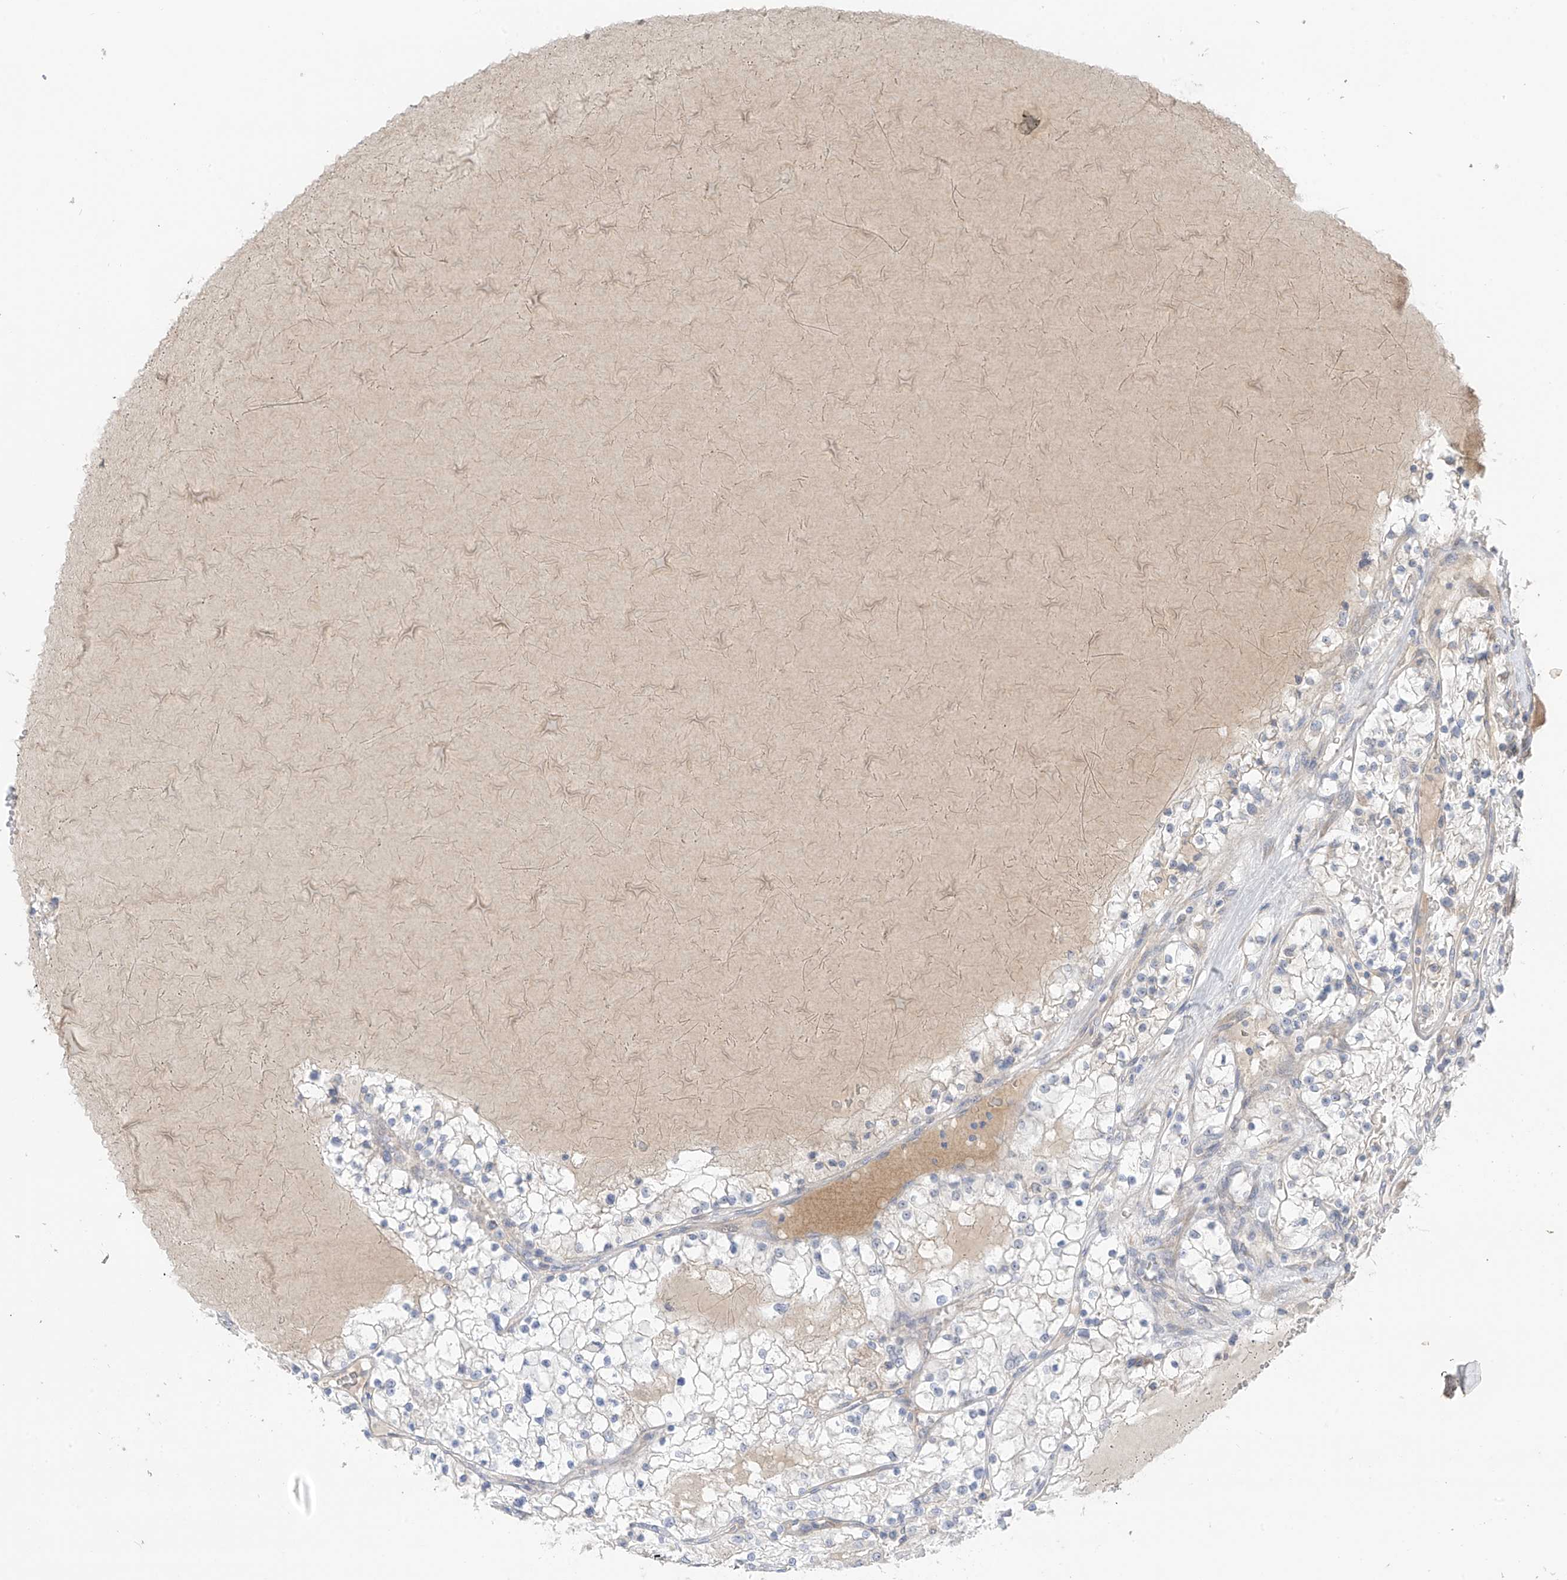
{"staining": {"intensity": "negative", "quantity": "none", "location": "none"}, "tissue": "renal cancer", "cell_type": "Tumor cells", "image_type": "cancer", "snomed": [{"axis": "morphology", "description": "Normal tissue, NOS"}, {"axis": "morphology", "description": "Adenocarcinoma, NOS"}, {"axis": "topography", "description": "Kidney"}], "caption": "An immunohistochemistry image of renal cancer (adenocarcinoma) is shown. There is no staining in tumor cells of renal cancer (adenocarcinoma).", "gene": "NALCN", "patient": {"sex": "male", "age": 68}}